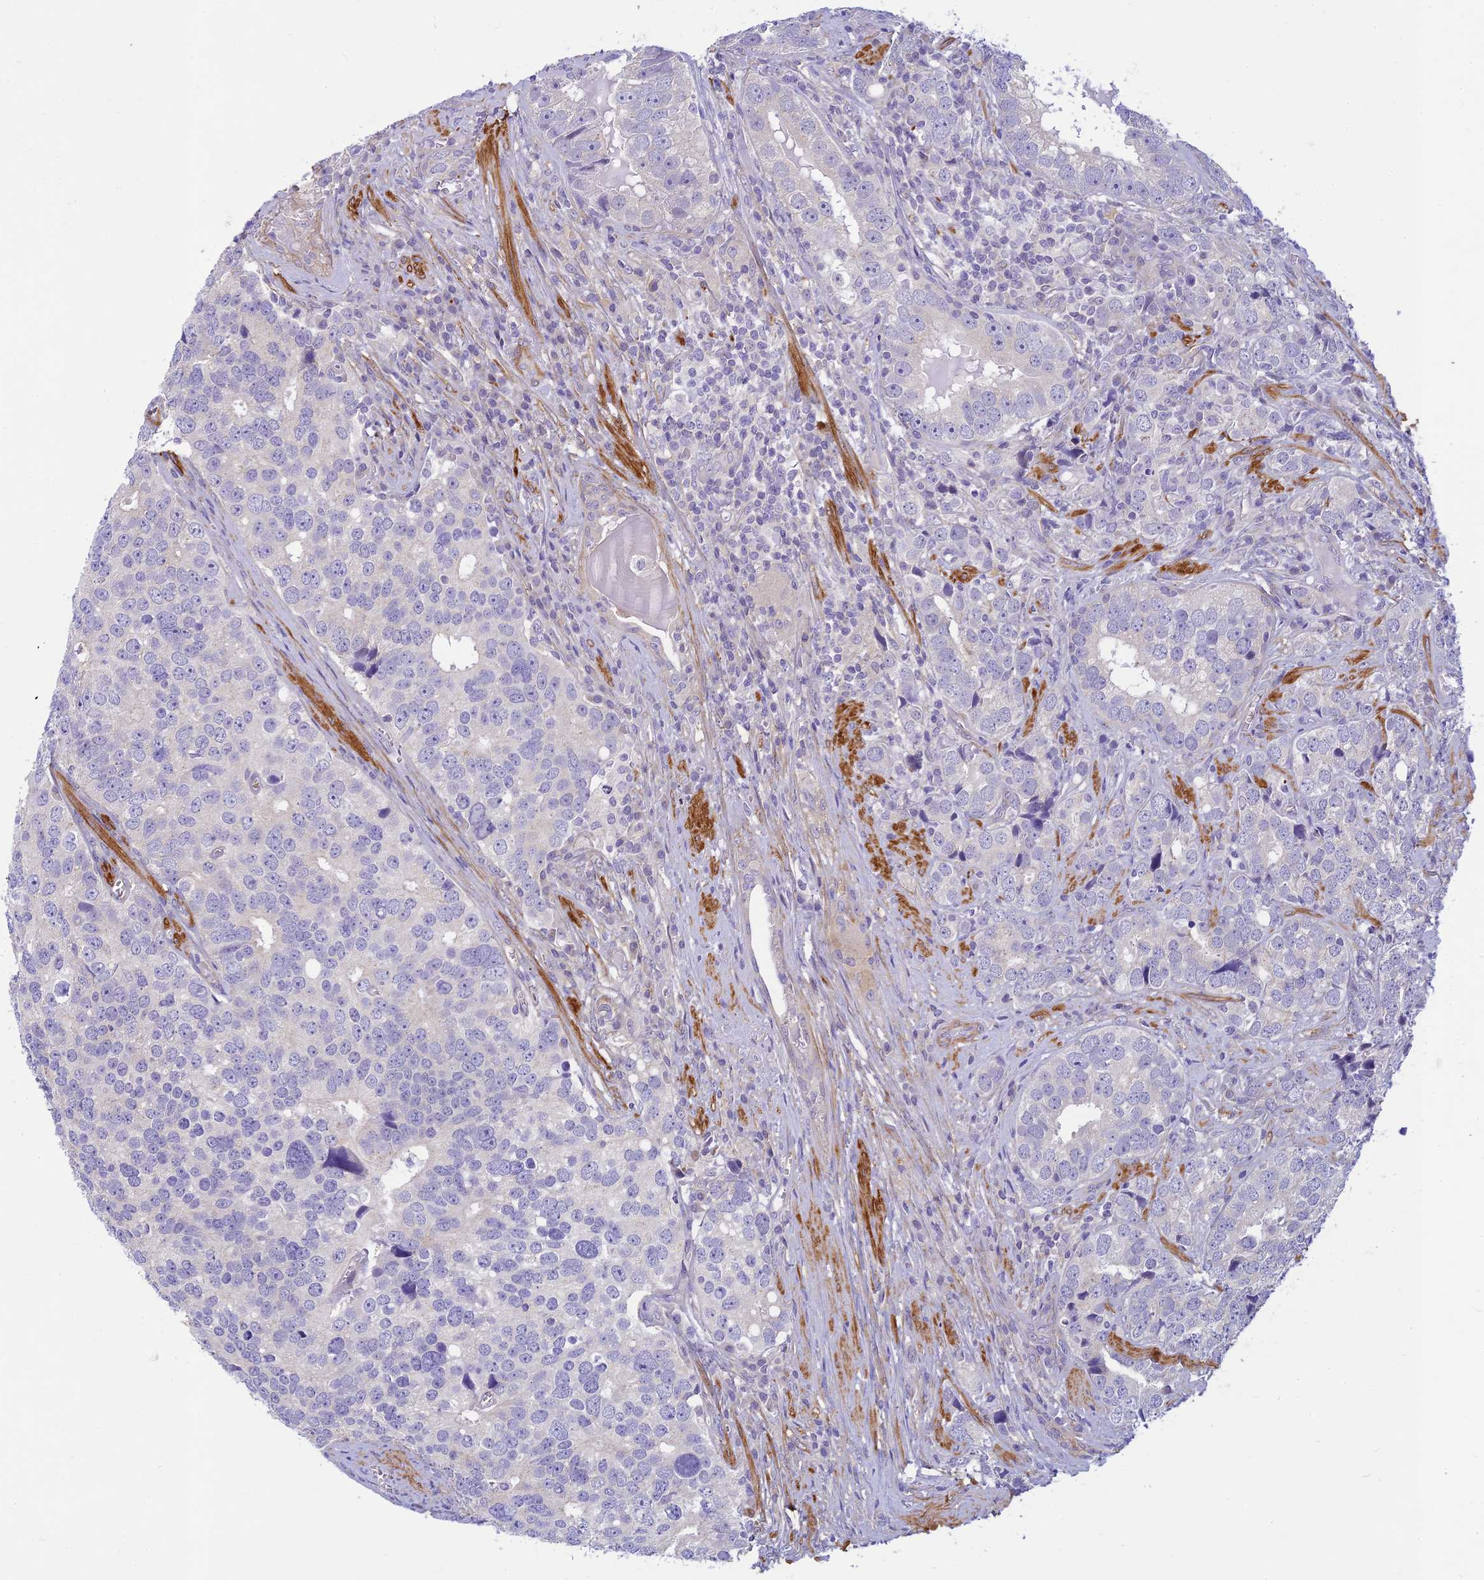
{"staining": {"intensity": "negative", "quantity": "none", "location": "none"}, "tissue": "prostate cancer", "cell_type": "Tumor cells", "image_type": "cancer", "snomed": [{"axis": "morphology", "description": "Adenocarcinoma, High grade"}, {"axis": "topography", "description": "Prostate"}], "caption": "A histopathology image of prostate cancer stained for a protein shows no brown staining in tumor cells.", "gene": "FBXW4", "patient": {"sex": "male", "age": 71}}